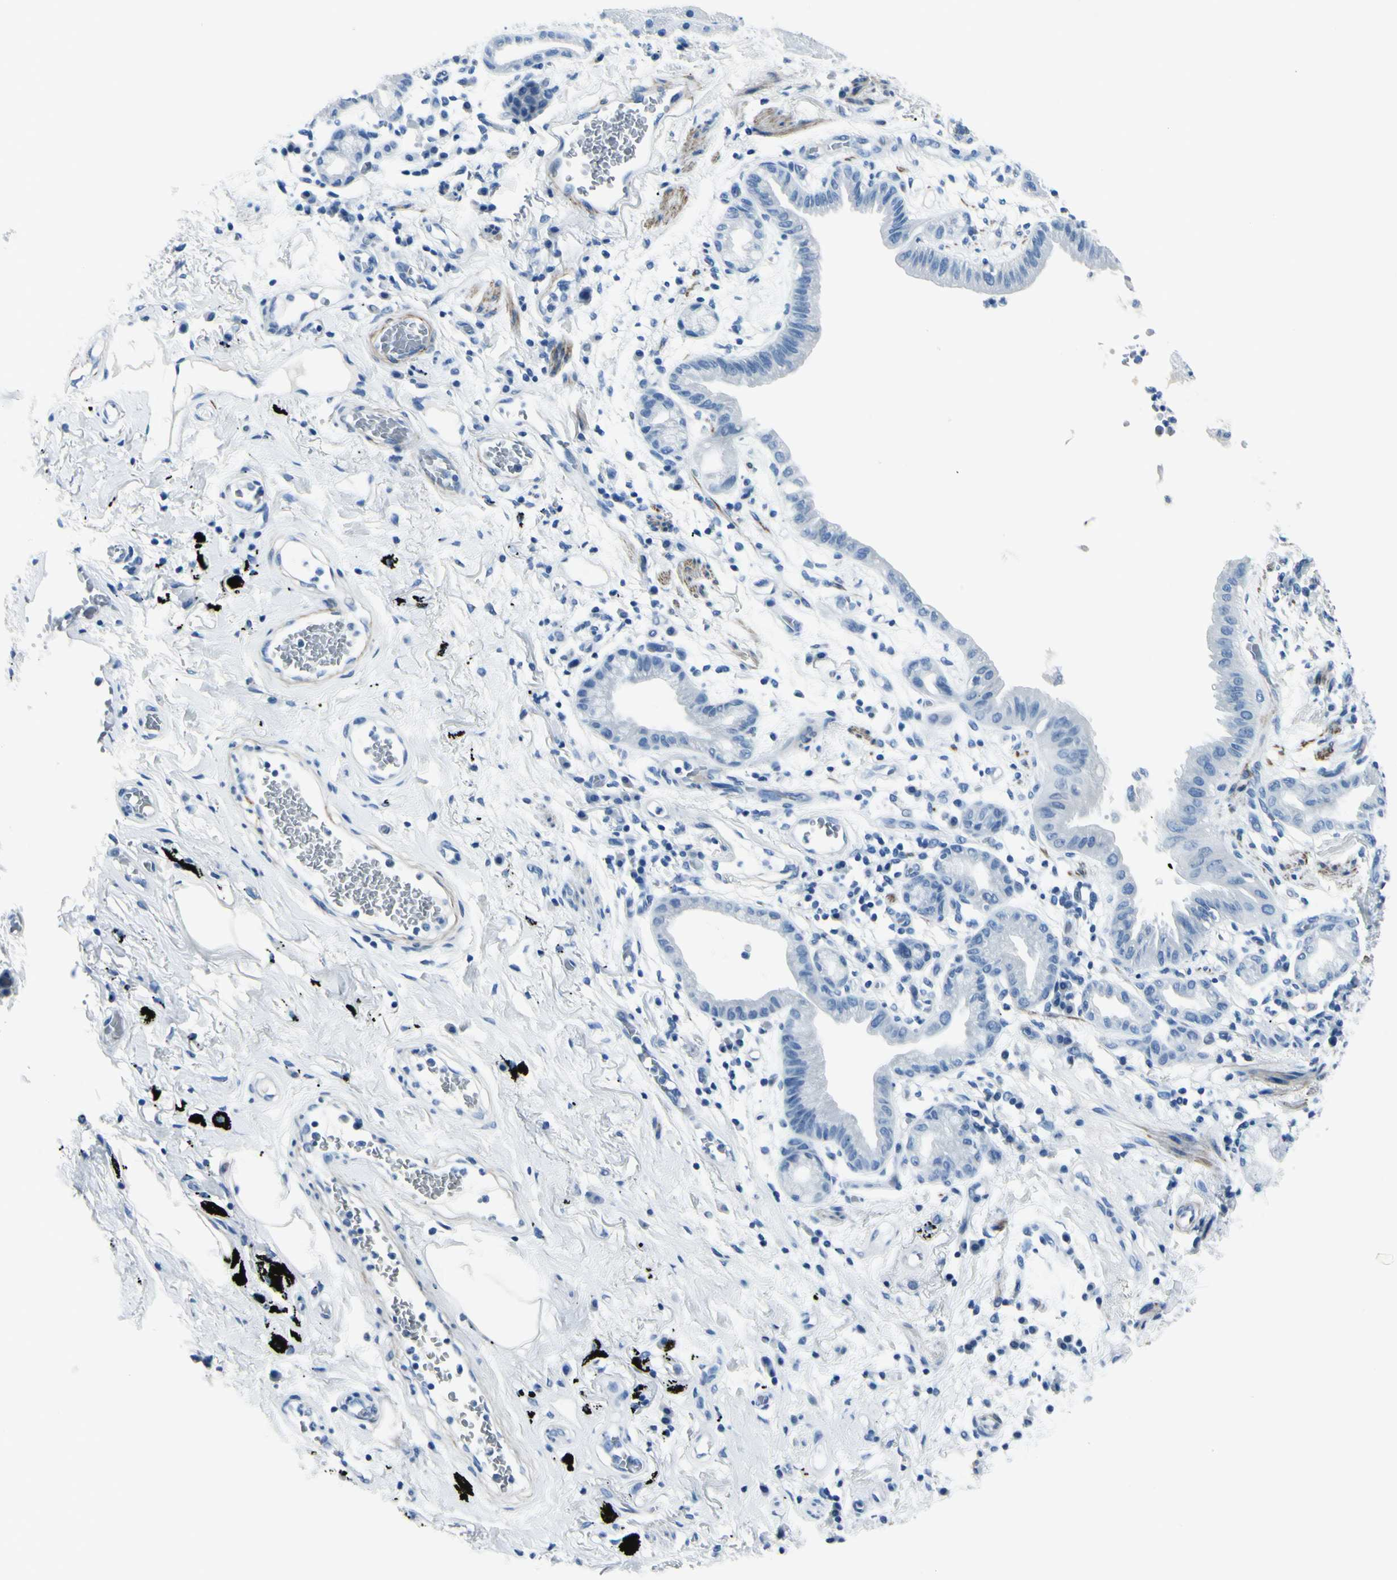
{"staining": {"intensity": "negative", "quantity": "none", "location": "none"}, "tissue": "lung cancer", "cell_type": "Tumor cells", "image_type": "cancer", "snomed": [{"axis": "morphology", "description": "Adenocarcinoma, NOS"}, {"axis": "topography", "description": "Lung"}], "caption": "Lung cancer was stained to show a protein in brown. There is no significant staining in tumor cells.", "gene": "CDH15", "patient": {"sex": "female", "age": 70}}